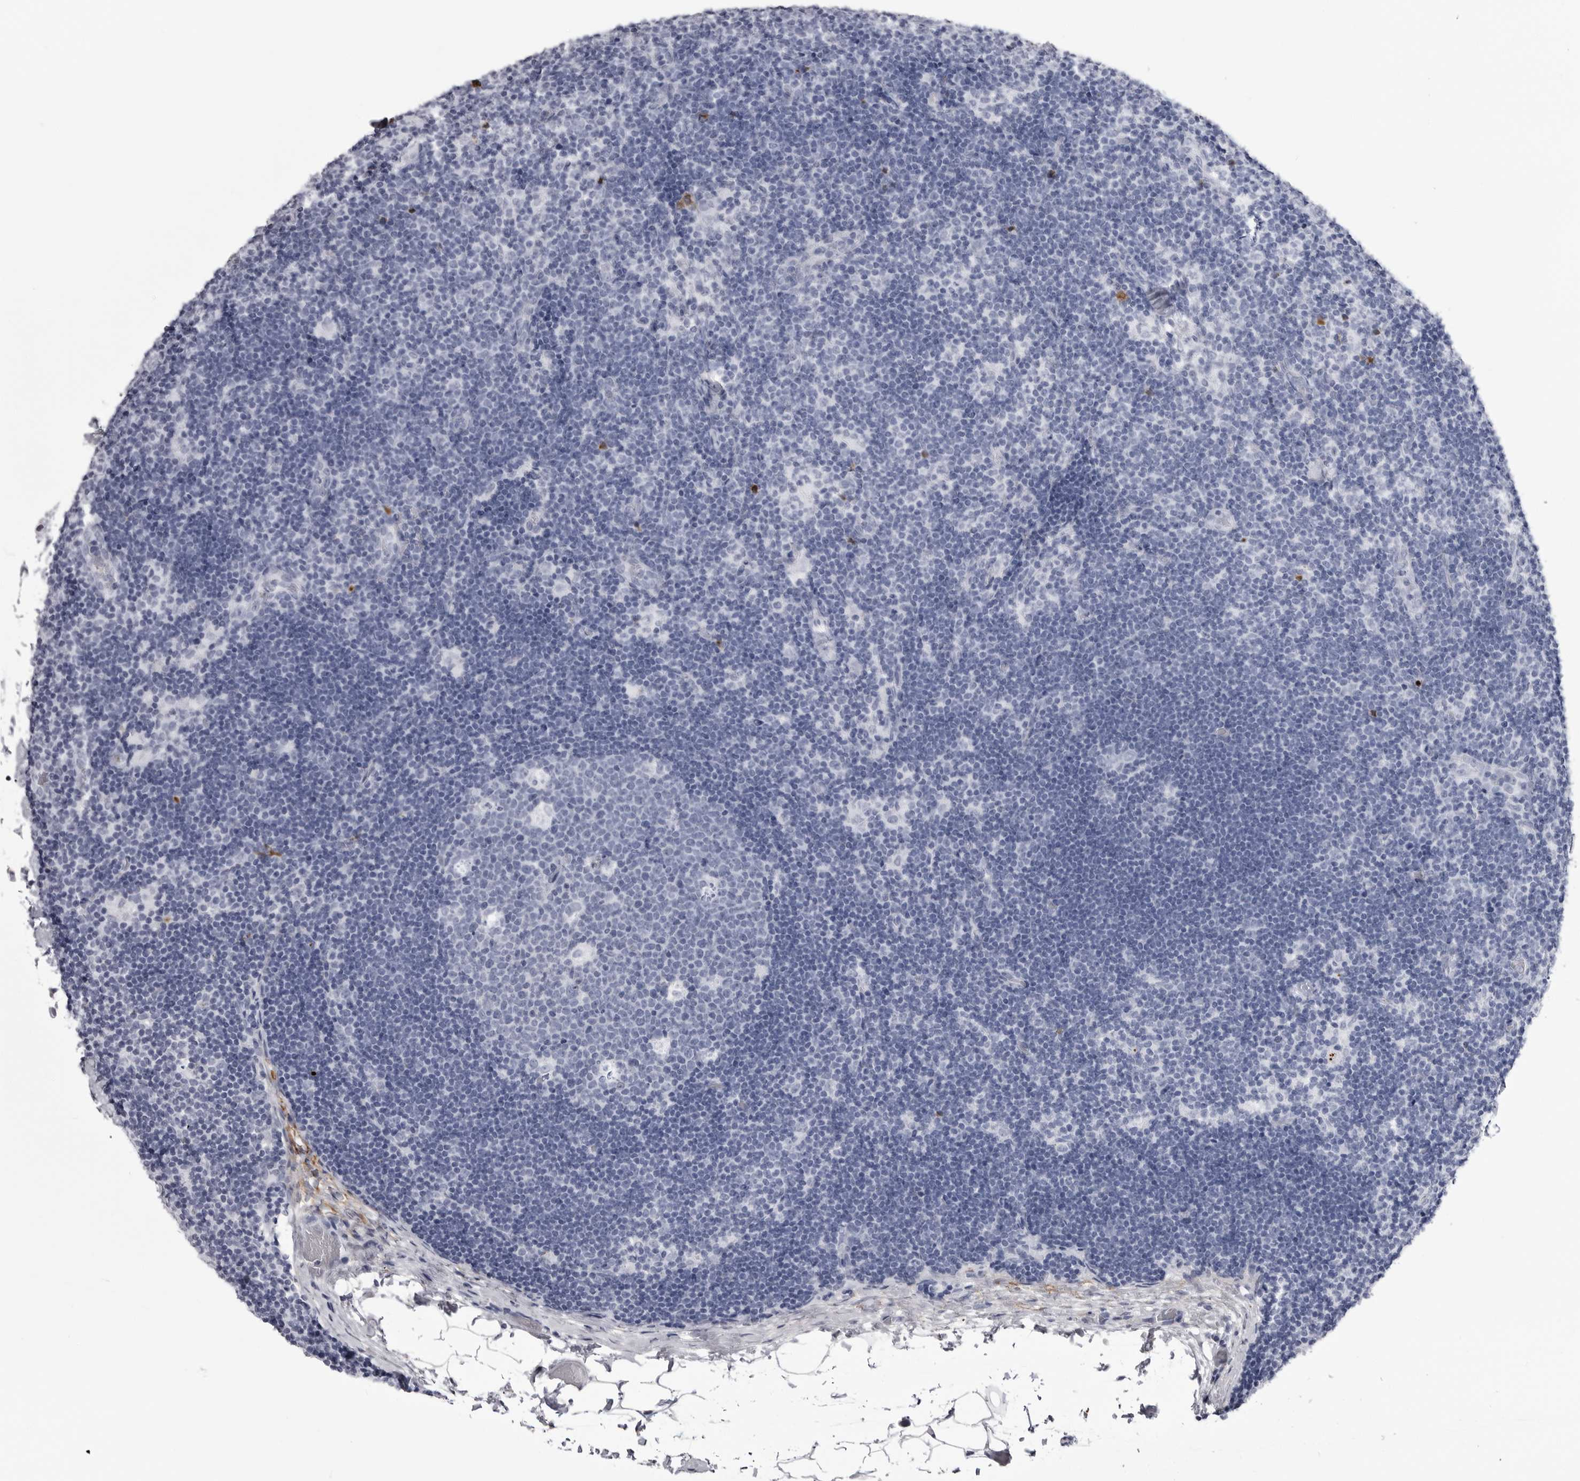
{"staining": {"intensity": "negative", "quantity": "none", "location": "none"}, "tissue": "lymph node", "cell_type": "Germinal center cells", "image_type": "normal", "snomed": [{"axis": "morphology", "description": "Normal tissue, NOS"}, {"axis": "topography", "description": "Lymph node"}], "caption": "A high-resolution photomicrograph shows immunohistochemistry (IHC) staining of benign lymph node, which reveals no significant expression in germinal center cells.", "gene": "COL26A1", "patient": {"sex": "female", "age": 22}}